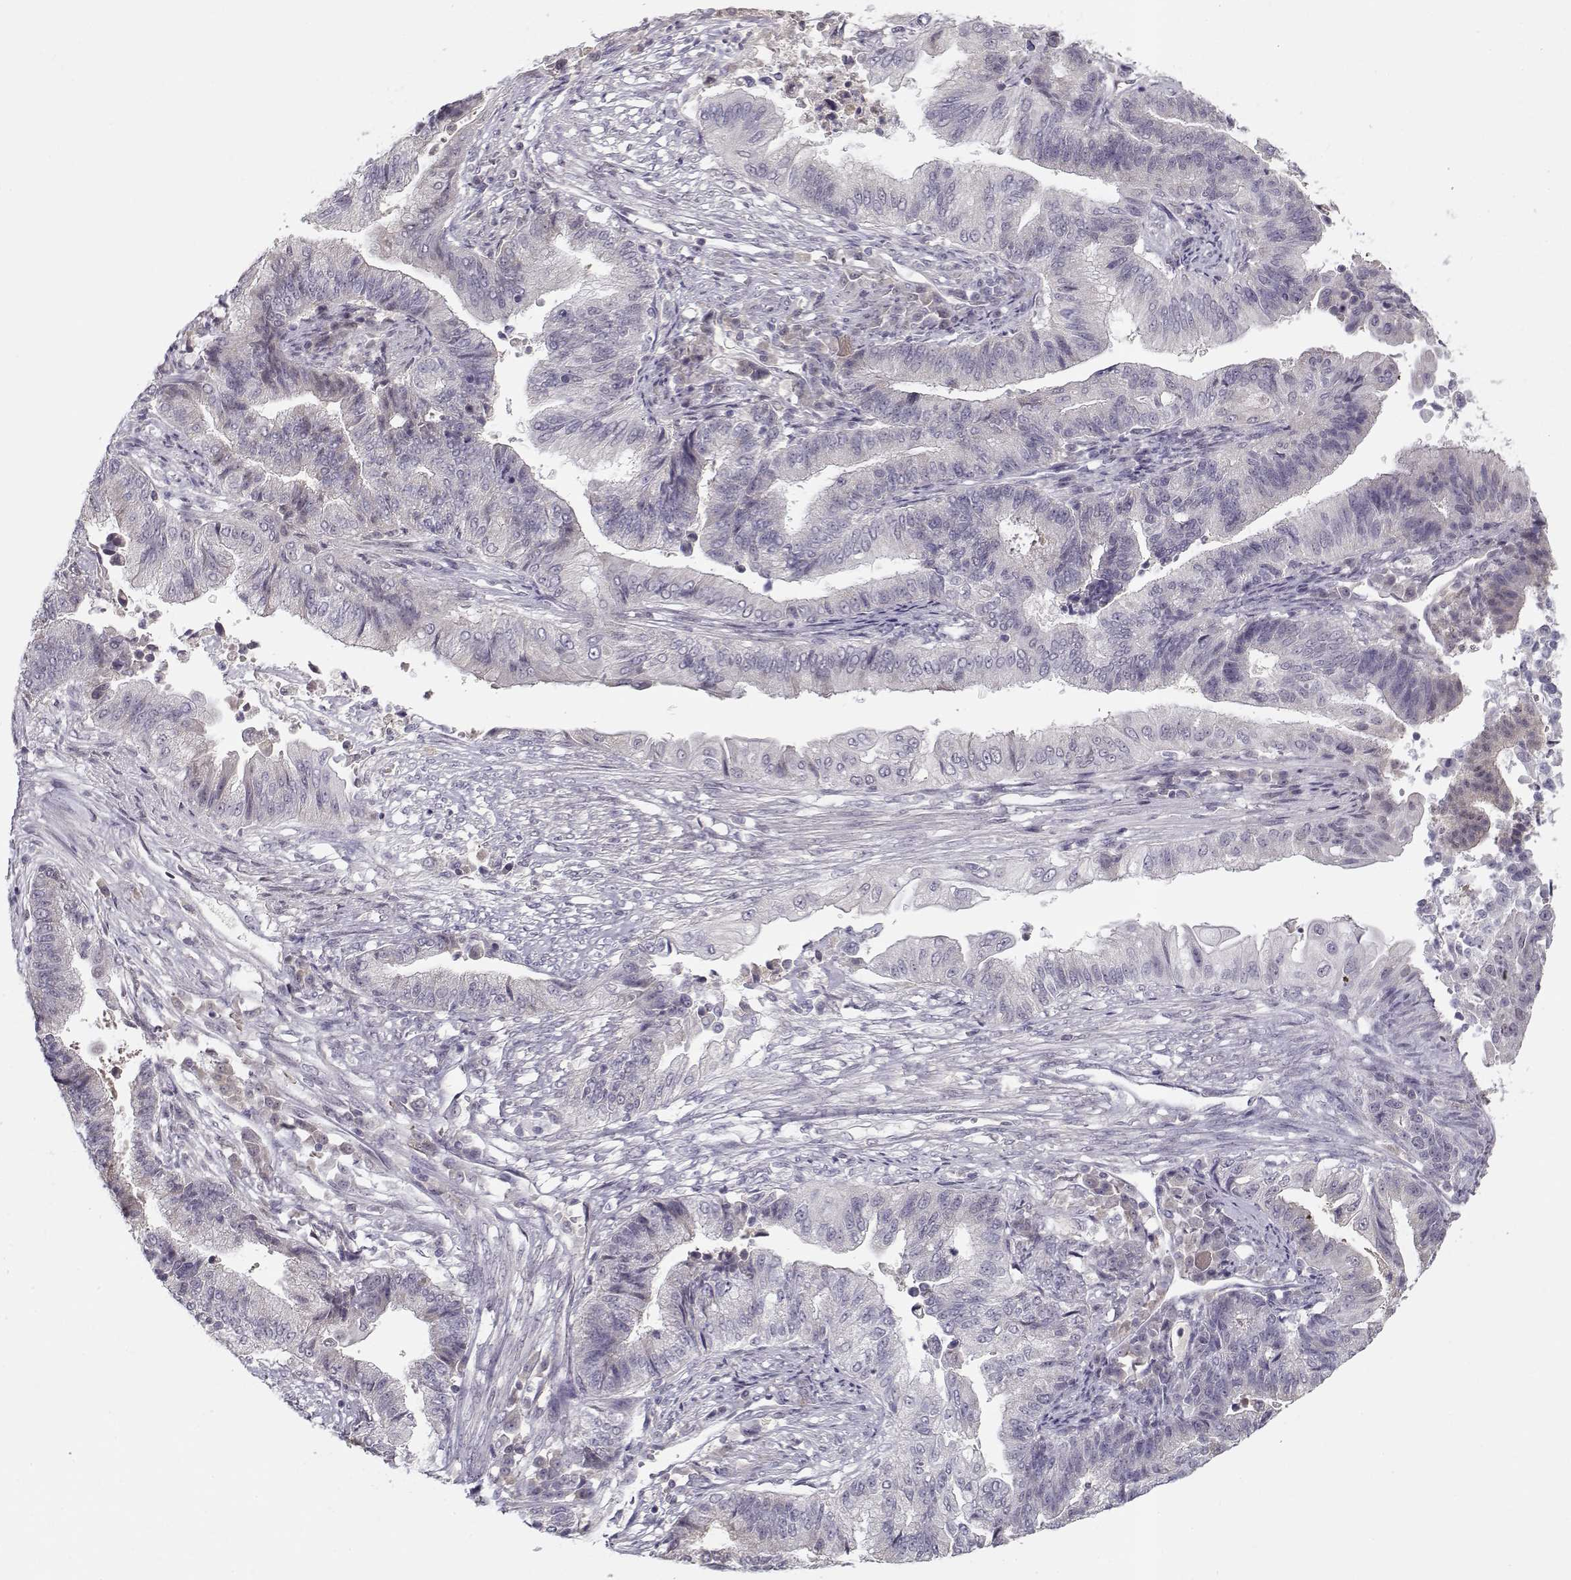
{"staining": {"intensity": "negative", "quantity": "none", "location": "none"}, "tissue": "endometrial cancer", "cell_type": "Tumor cells", "image_type": "cancer", "snomed": [{"axis": "morphology", "description": "Adenocarcinoma, NOS"}, {"axis": "topography", "description": "Uterus"}, {"axis": "topography", "description": "Endometrium"}], "caption": "Photomicrograph shows no significant protein positivity in tumor cells of endometrial cancer.", "gene": "C16orf86", "patient": {"sex": "female", "age": 54}}